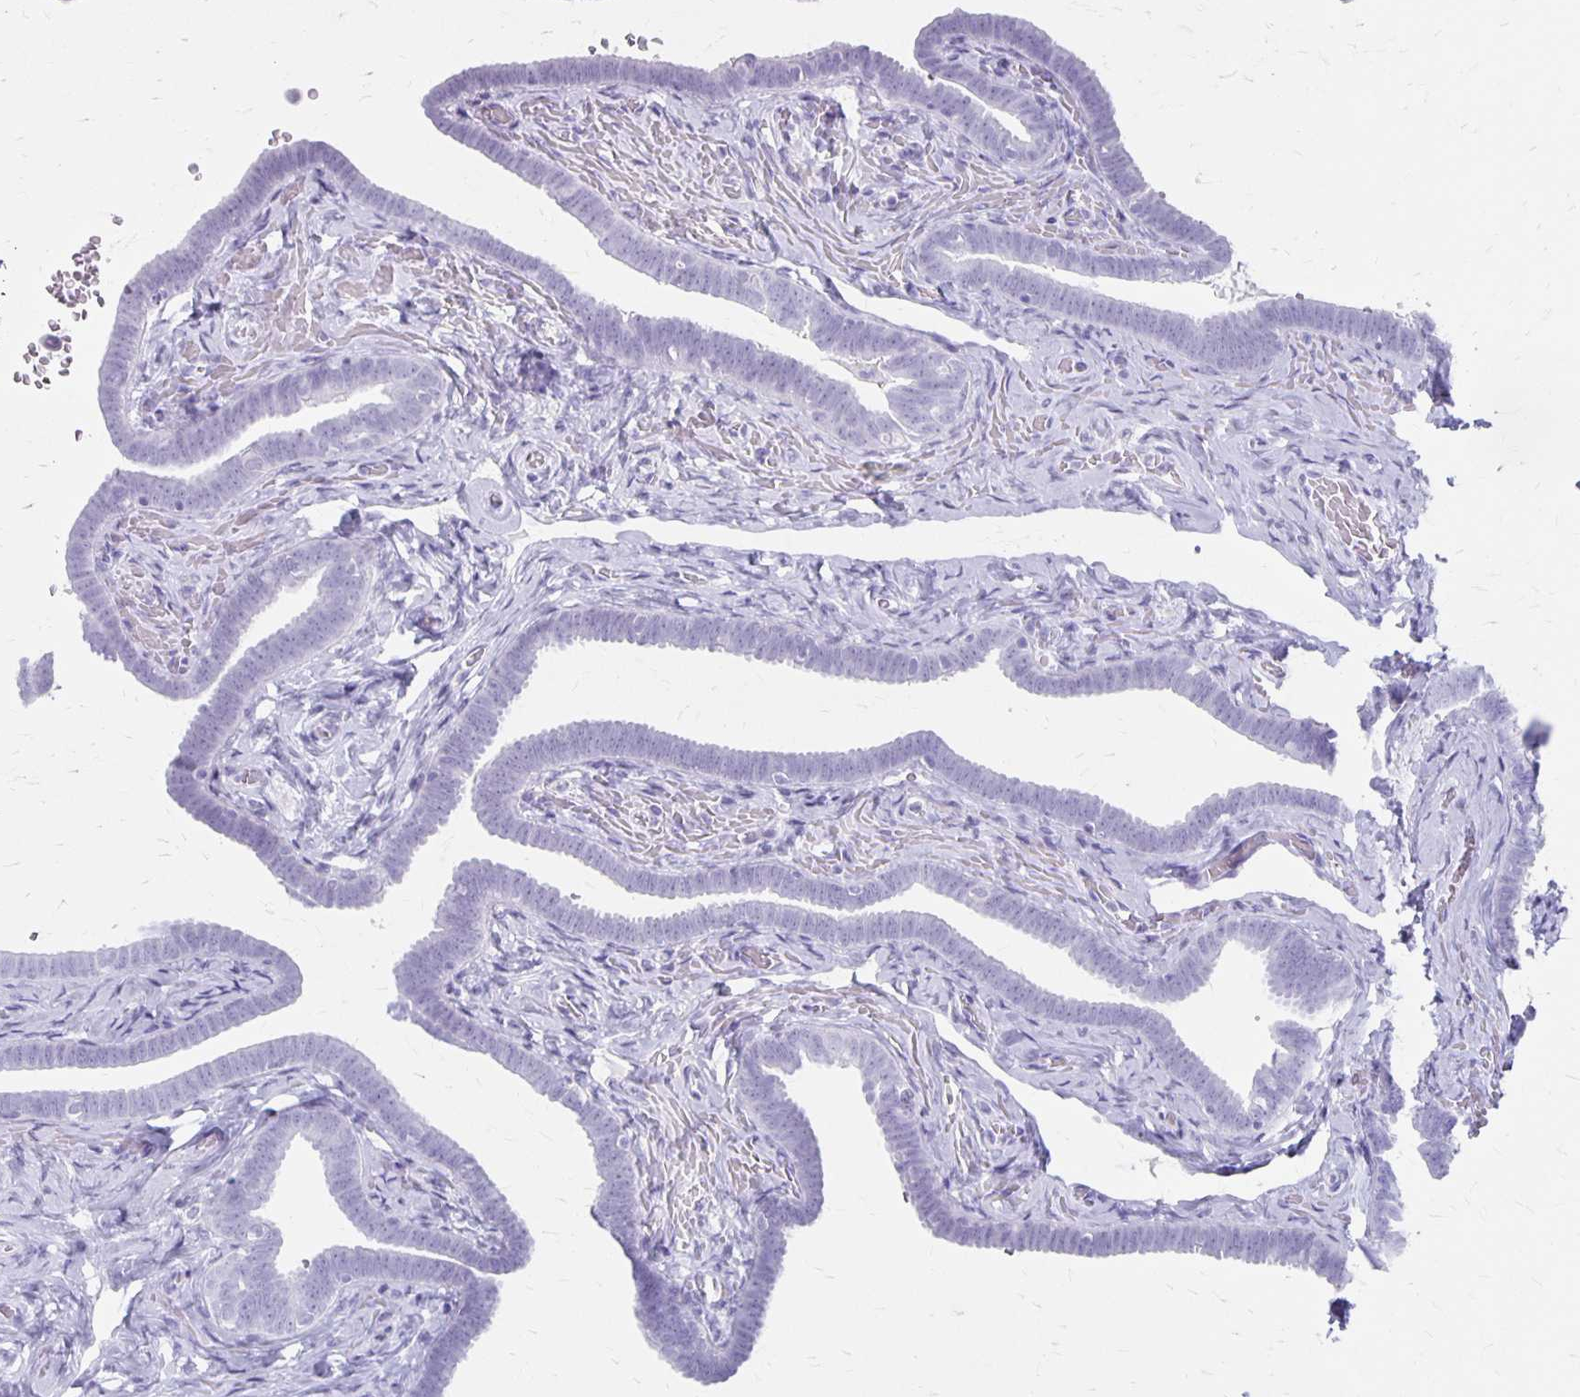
{"staining": {"intensity": "negative", "quantity": "none", "location": "none"}, "tissue": "fallopian tube", "cell_type": "Glandular cells", "image_type": "normal", "snomed": [{"axis": "morphology", "description": "Normal tissue, NOS"}, {"axis": "topography", "description": "Fallopian tube"}], "caption": "DAB (3,3'-diaminobenzidine) immunohistochemical staining of normal human fallopian tube reveals no significant positivity in glandular cells.", "gene": "MAGEC2", "patient": {"sex": "female", "age": 69}}